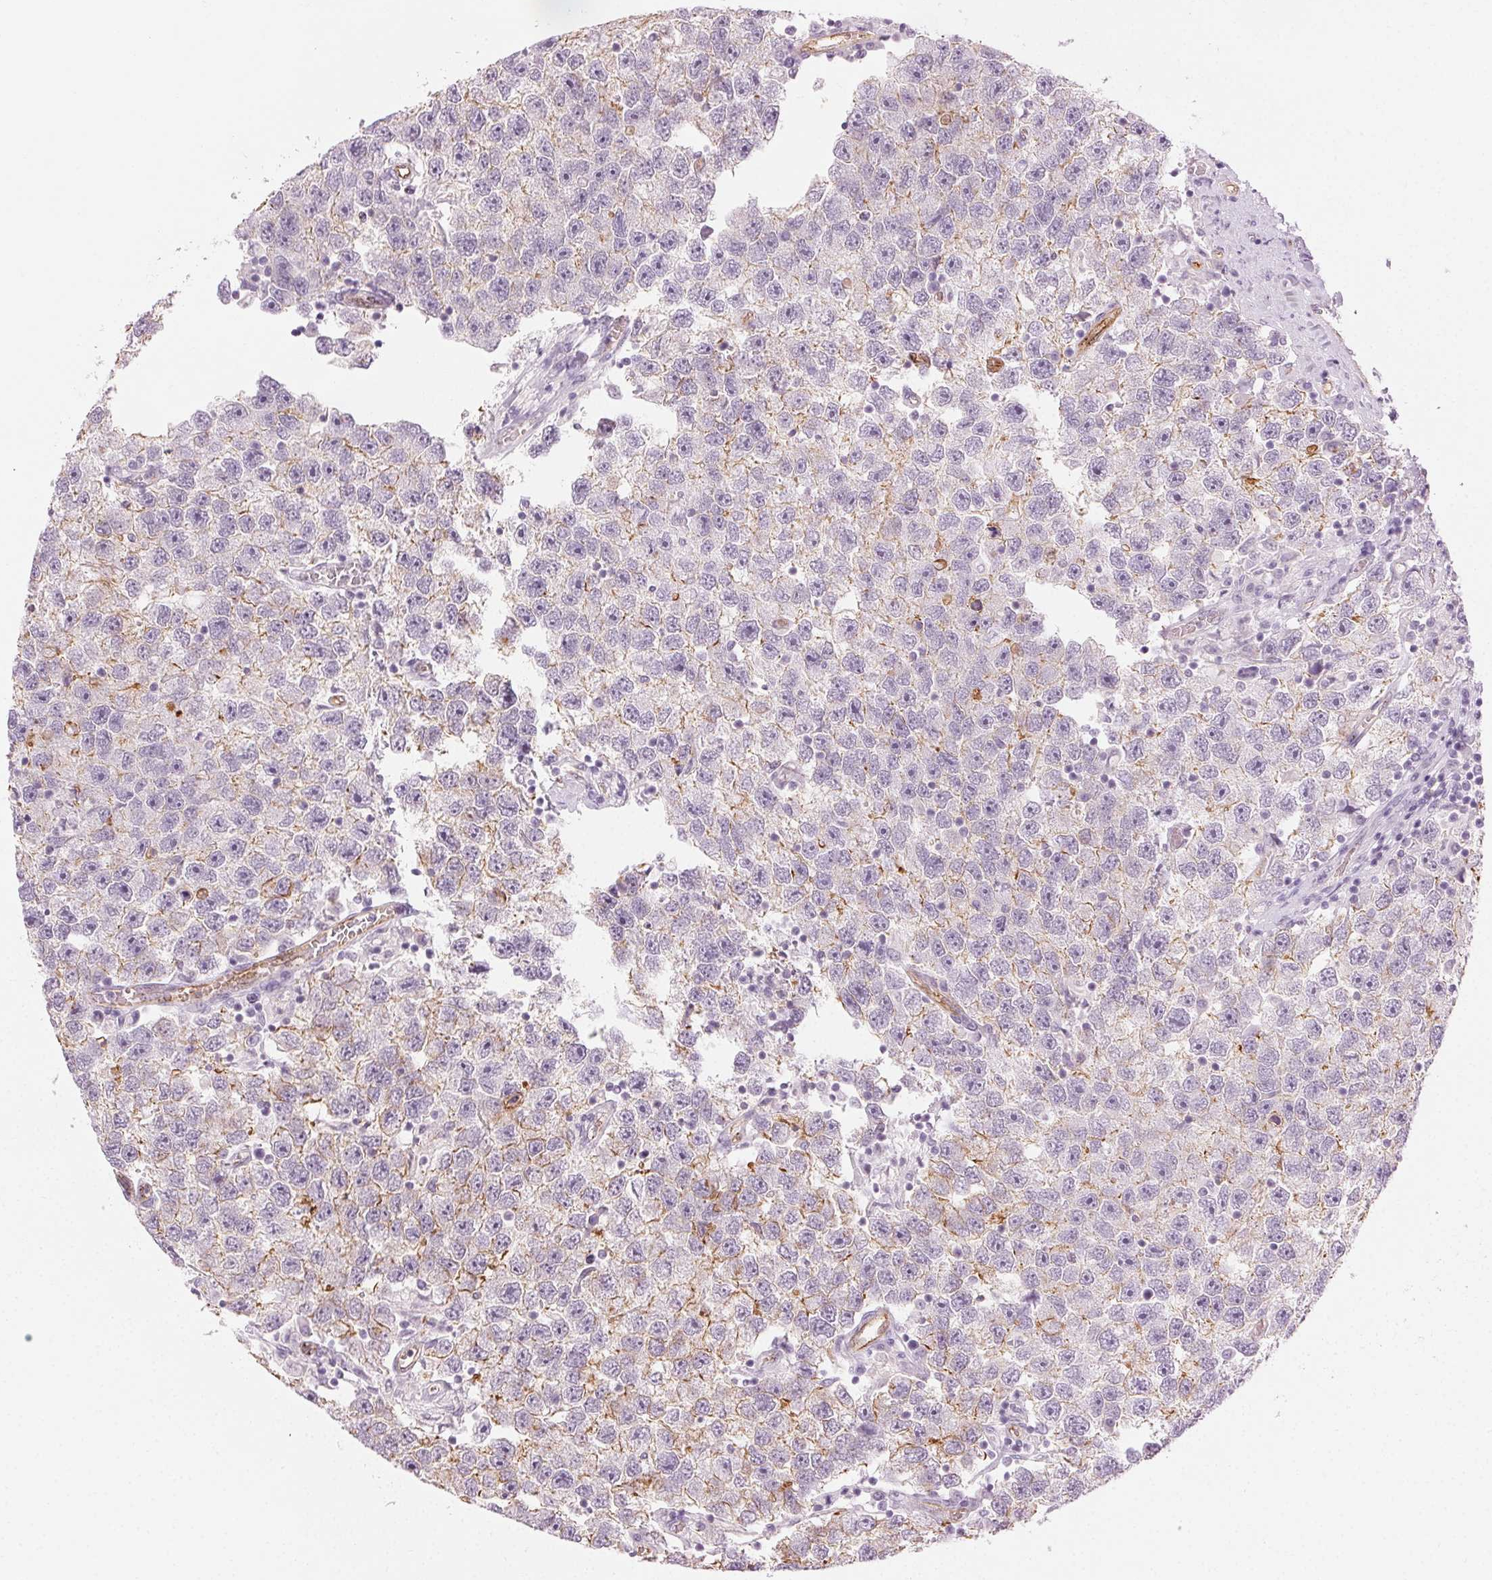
{"staining": {"intensity": "negative", "quantity": "none", "location": "none"}, "tissue": "testis cancer", "cell_type": "Tumor cells", "image_type": "cancer", "snomed": [{"axis": "morphology", "description": "Seminoma, NOS"}, {"axis": "topography", "description": "Testis"}], "caption": "IHC of human testis cancer (seminoma) exhibits no staining in tumor cells.", "gene": "AIF1L", "patient": {"sex": "male", "age": 26}}